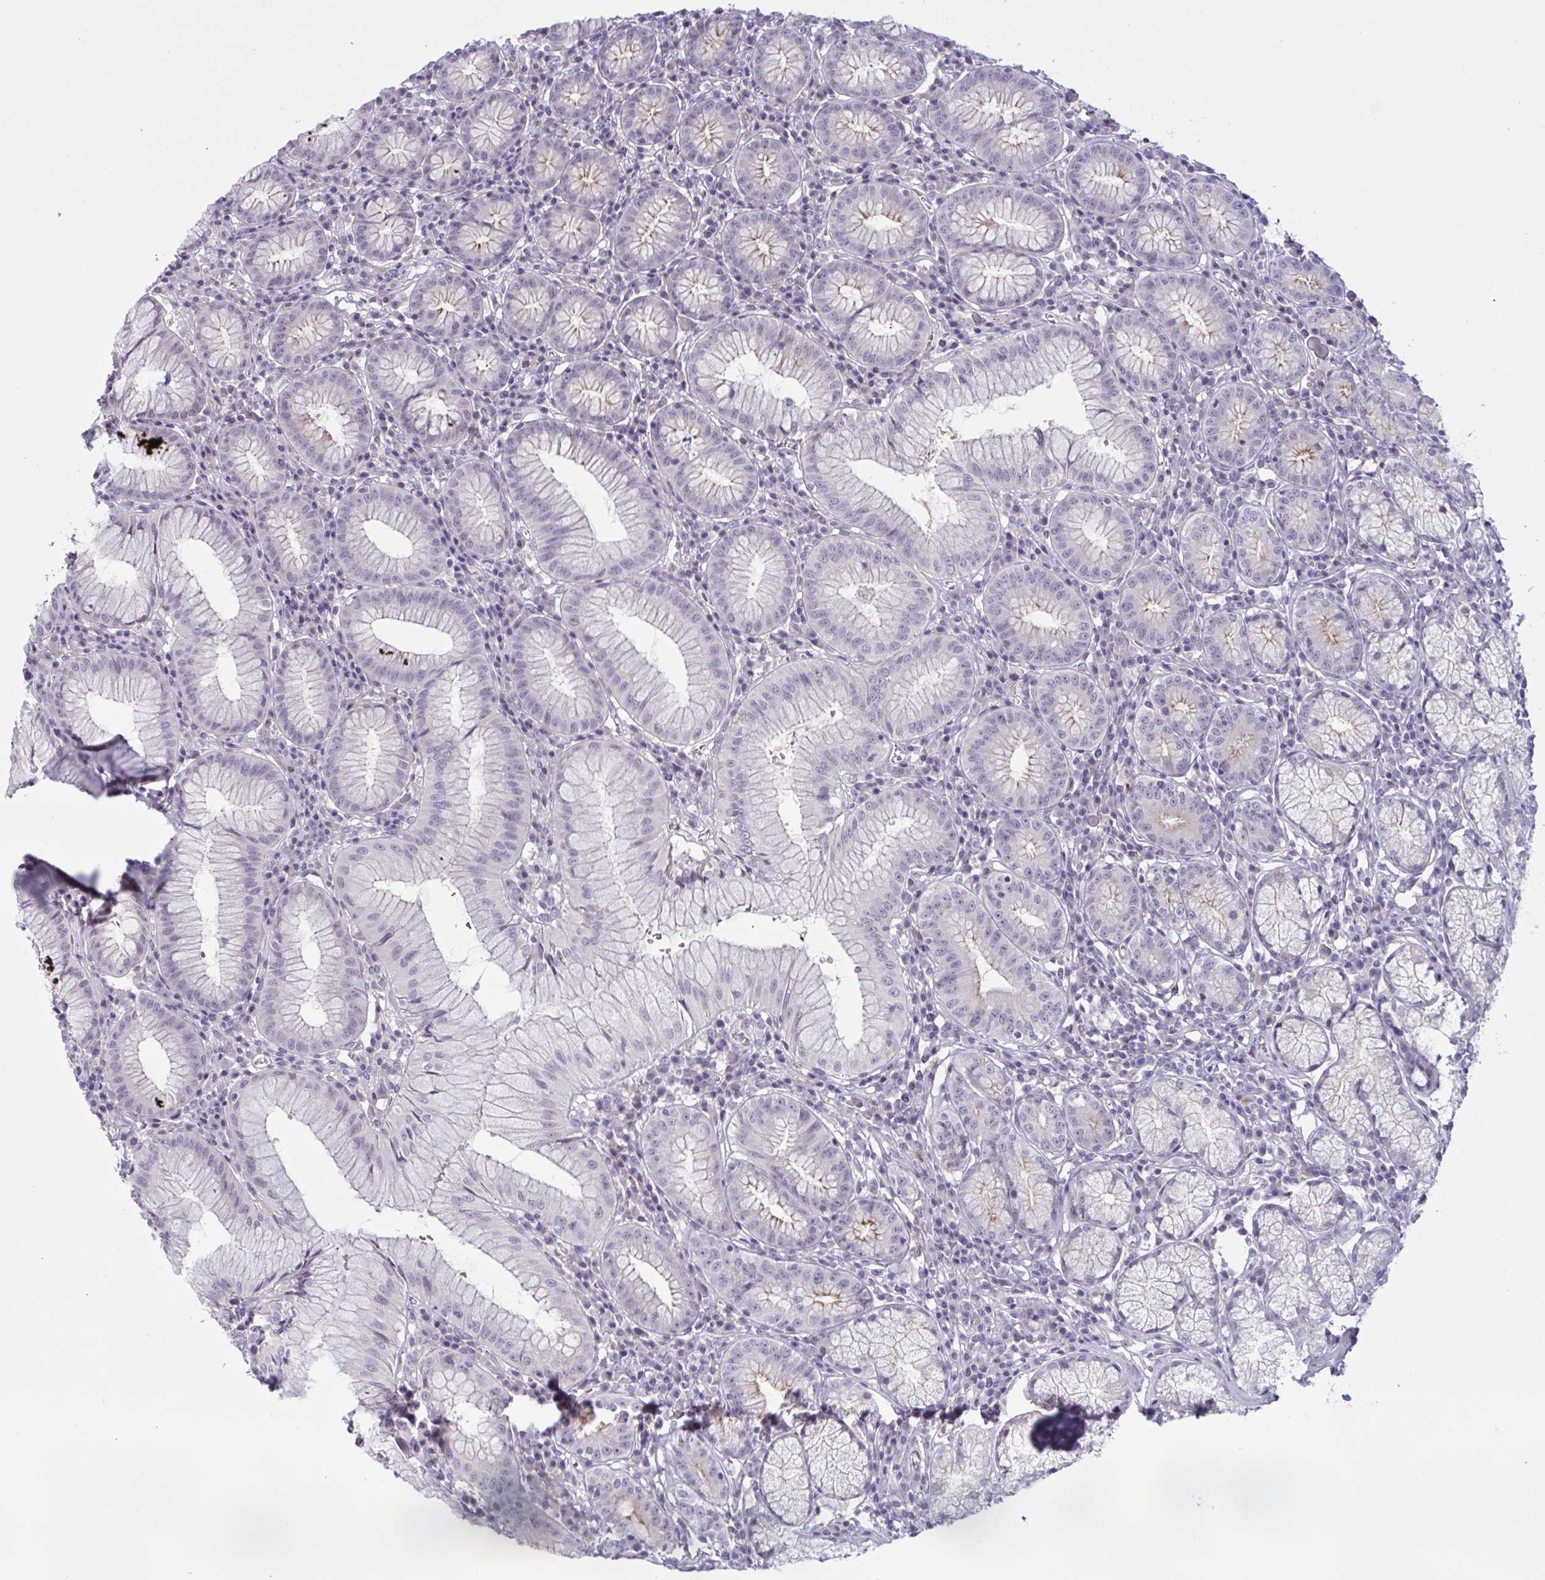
{"staining": {"intensity": "weak", "quantity": "<25%", "location": "cytoplasmic/membranous"}, "tissue": "stomach", "cell_type": "Glandular cells", "image_type": "normal", "snomed": [{"axis": "morphology", "description": "Normal tissue, NOS"}, {"axis": "topography", "description": "Stomach"}], "caption": "Histopathology image shows no significant protein expression in glandular cells of unremarkable stomach. The staining was performed using DAB (3,3'-diaminobenzidine) to visualize the protein expression in brown, while the nuclei were stained in blue with hematoxylin (Magnification: 20x).", "gene": "ENSG00000281613", "patient": {"sex": "male", "age": 55}}